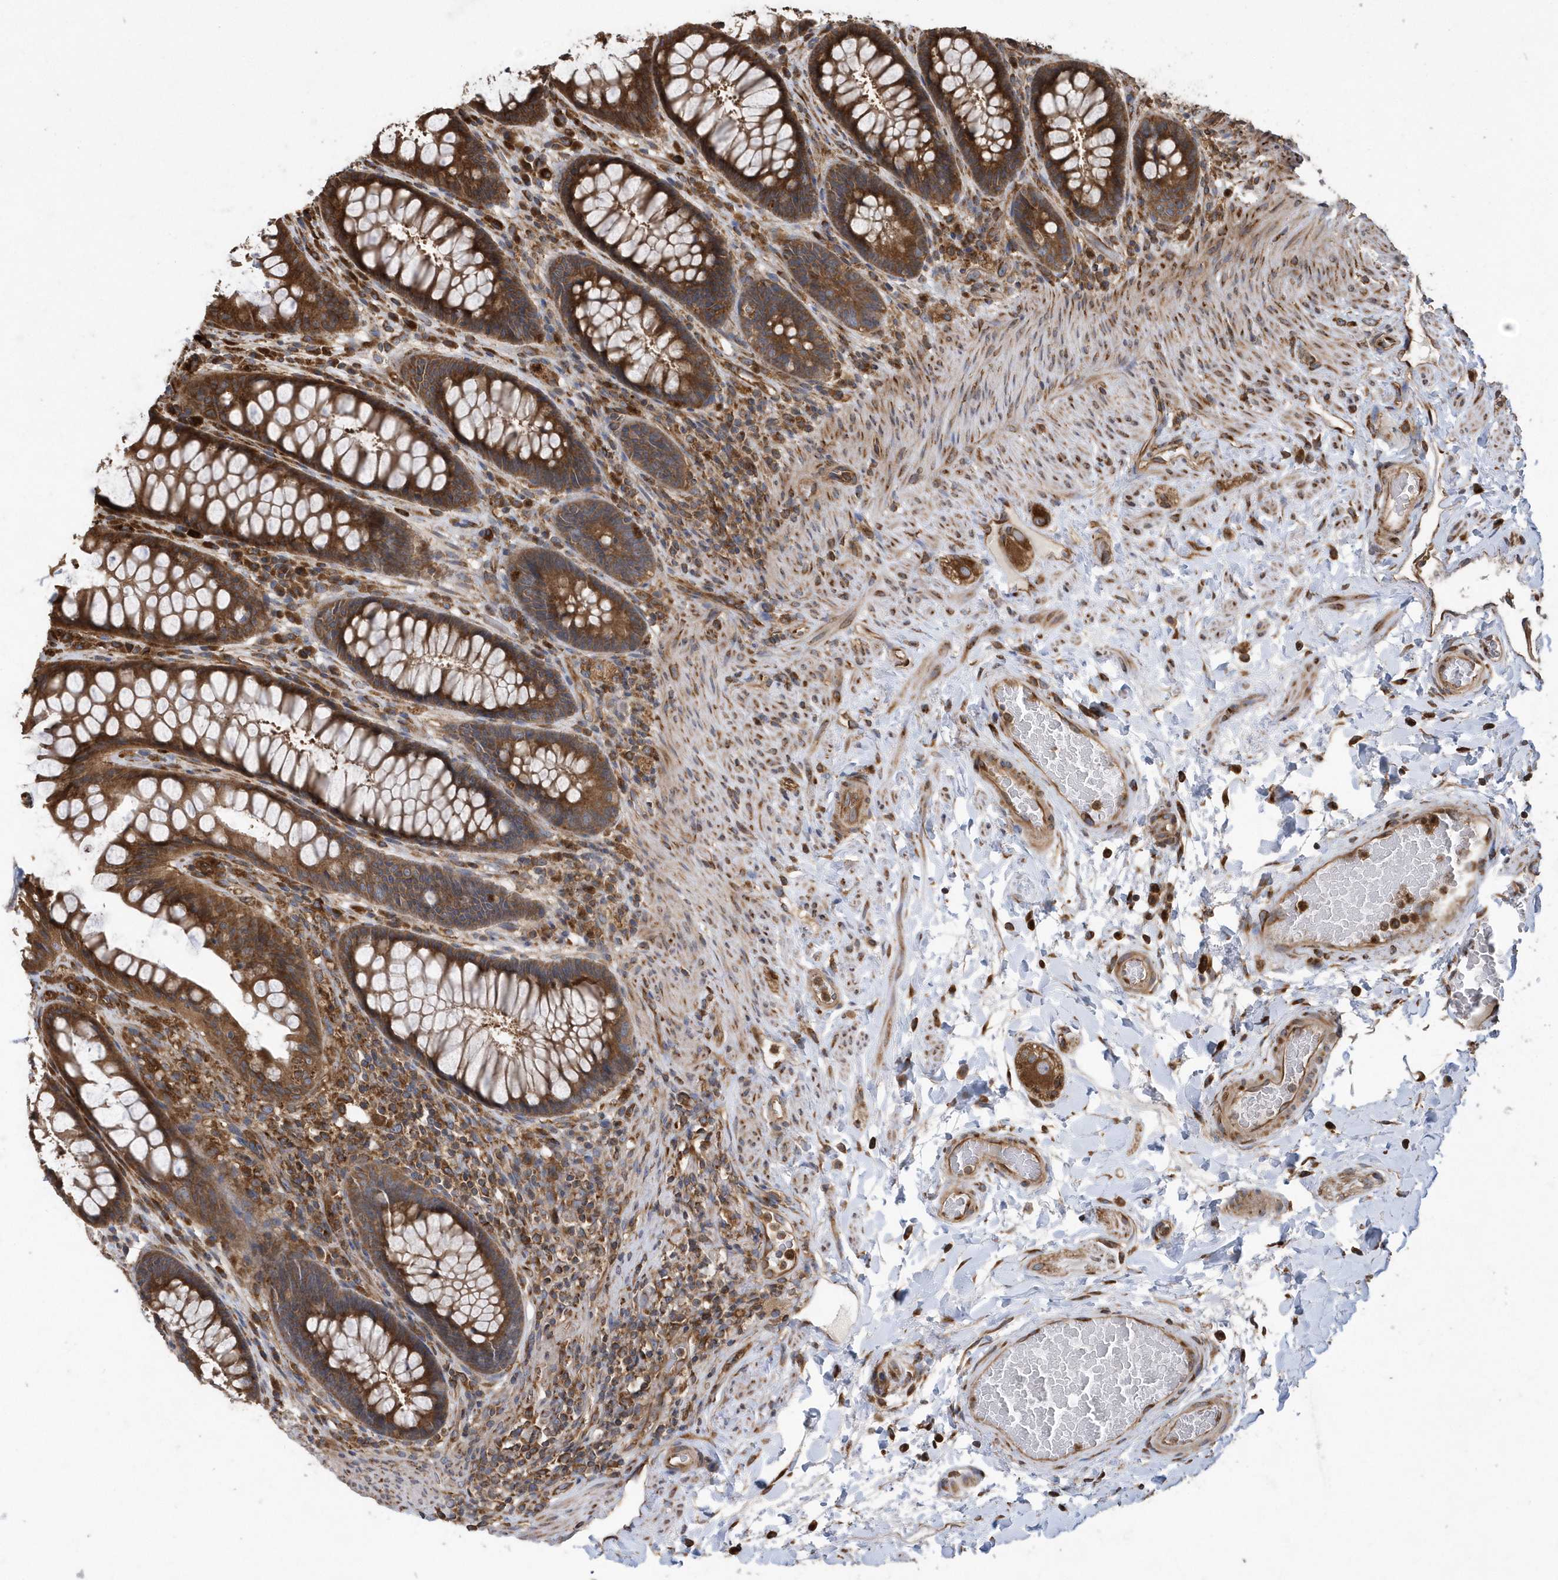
{"staining": {"intensity": "strong", "quantity": ">75%", "location": "cytoplasmic/membranous"}, "tissue": "rectum", "cell_type": "Glandular cells", "image_type": "normal", "snomed": [{"axis": "morphology", "description": "Normal tissue, NOS"}, {"axis": "topography", "description": "Rectum"}], "caption": "Glandular cells exhibit strong cytoplasmic/membranous staining in about >75% of cells in normal rectum.", "gene": "WASHC5", "patient": {"sex": "female", "age": 46}}